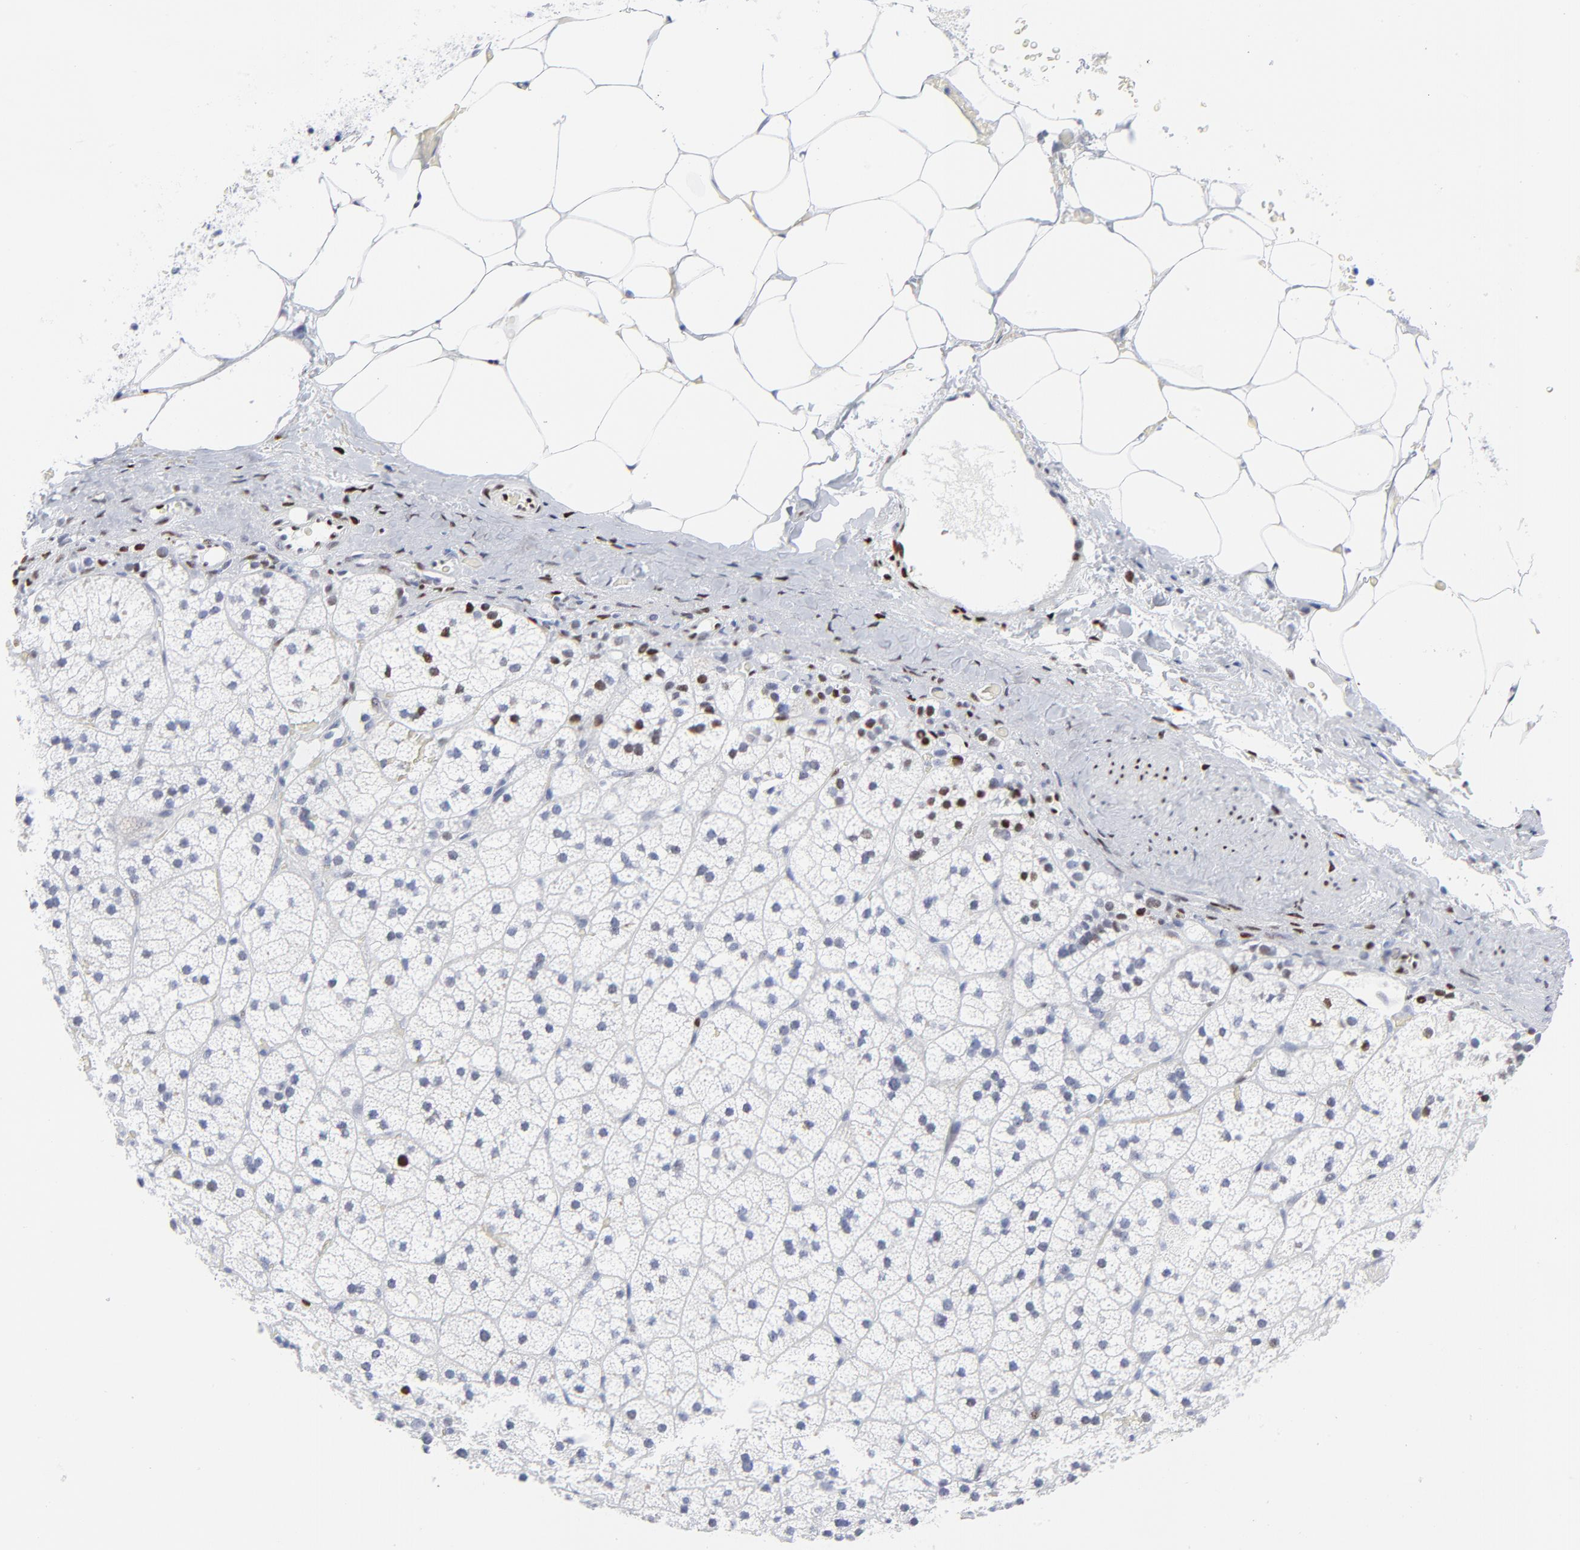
{"staining": {"intensity": "moderate", "quantity": "<25%", "location": "nuclear"}, "tissue": "adrenal gland", "cell_type": "Glandular cells", "image_type": "normal", "snomed": [{"axis": "morphology", "description": "Normal tissue, NOS"}, {"axis": "topography", "description": "Adrenal gland"}], "caption": "Adrenal gland stained for a protein reveals moderate nuclear positivity in glandular cells. The protein is stained brown, and the nuclei are stained in blue (DAB IHC with brightfield microscopy, high magnification).", "gene": "JUN", "patient": {"sex": "male", "age": 35}}